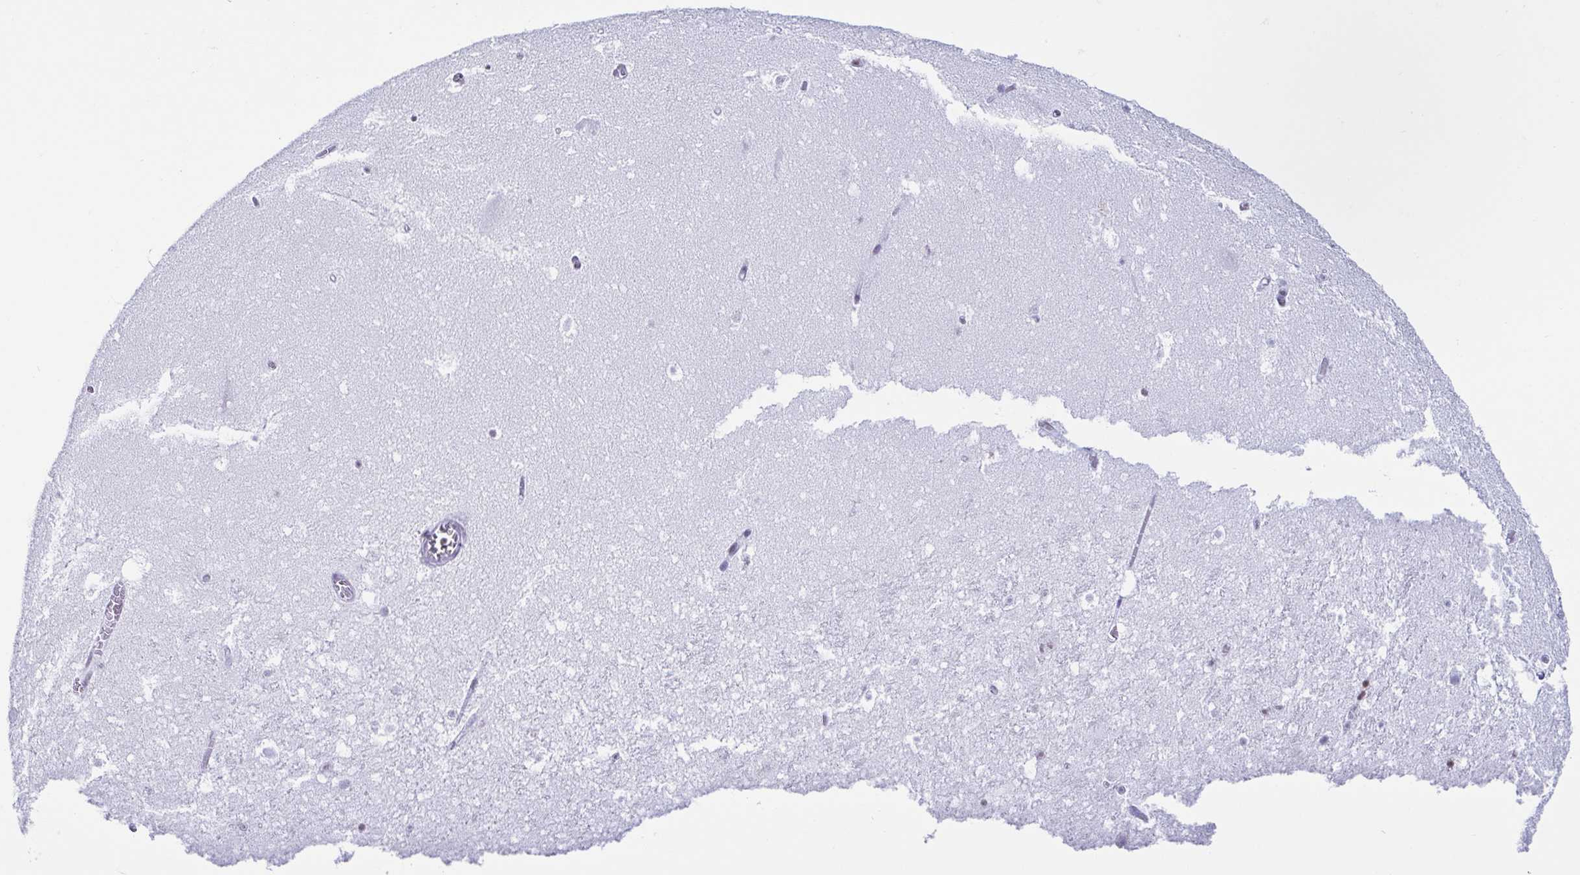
{"staining": {"intensity": "negative", "quantity": "none", "location": "none"}, "tissue": "hippocampus", "cell_type": "Glial cells", "image_type": "normal", "snomed": [{"axis": "morphology", "description": "Normal tissue, NOS"}, {"axis": "topography", "description": "Hippocampus"}], "caption": "The micrograph demonstrates no staining of glial cells in unremarkable hippocampus.", "gene": "VCX2", "patient": {"sex": "female", "age": 42}}